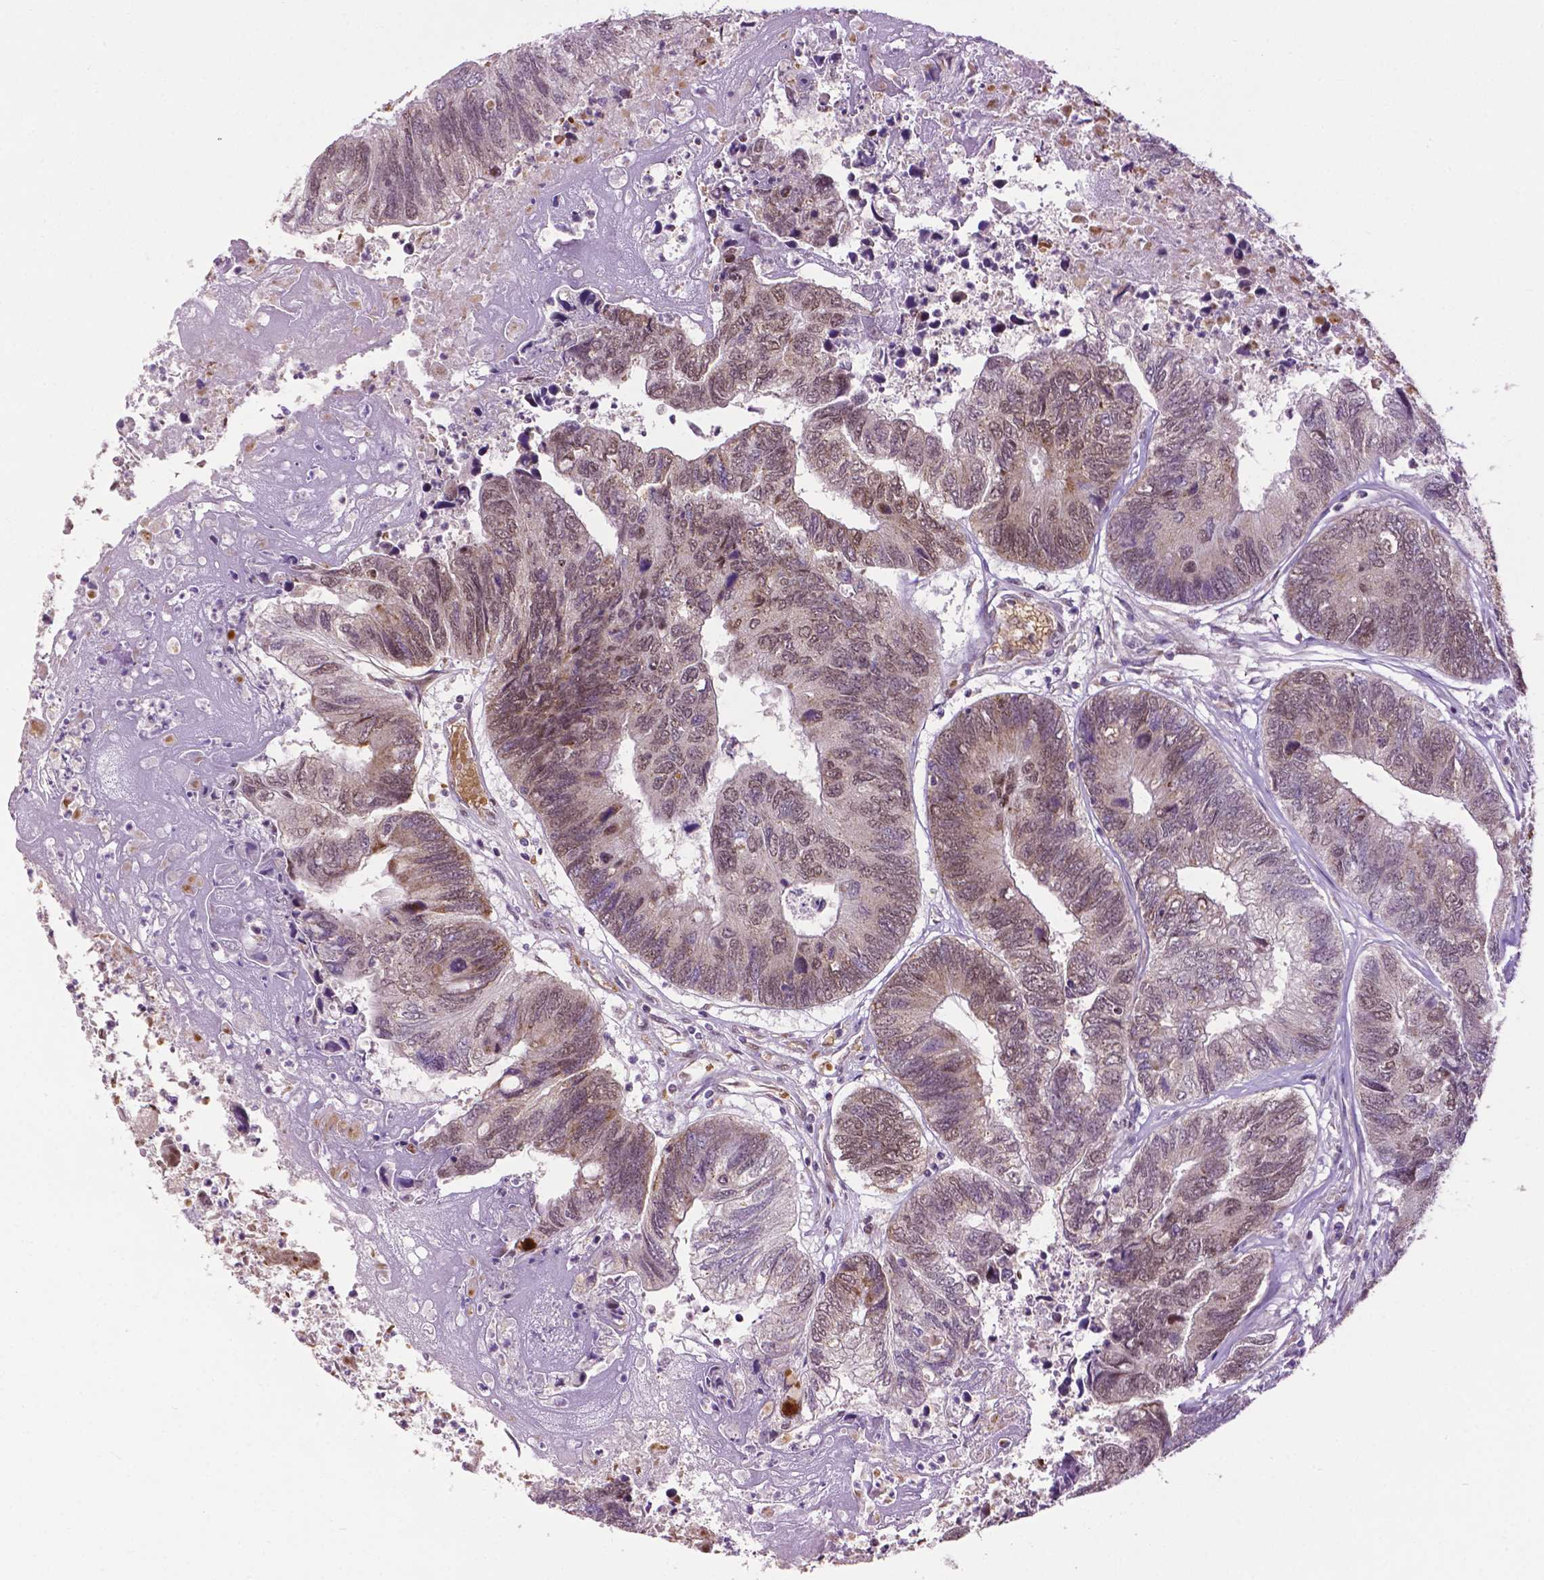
{"staining": {"intensity": "weak", "quantity": "25%-75%", "location": "nuclear"}, "tissue": "colorectal cancer", "cell_type": "Tumor cells", "image_type": "cancer", "snomed": [{"axis": "morphology", "description": "Adenocarcinoma, NOS"}, {"axis": "topography", "description": "Colon"}], "caption": "An IHC micrograph of neoplastic tissue is shown. Protein staining in brown labels weak nuclear positivity in colorectal adenocarcinoma within tumor cells.", "gene": "ZNF41", "patient": {"sex": "female", "age": 67}}